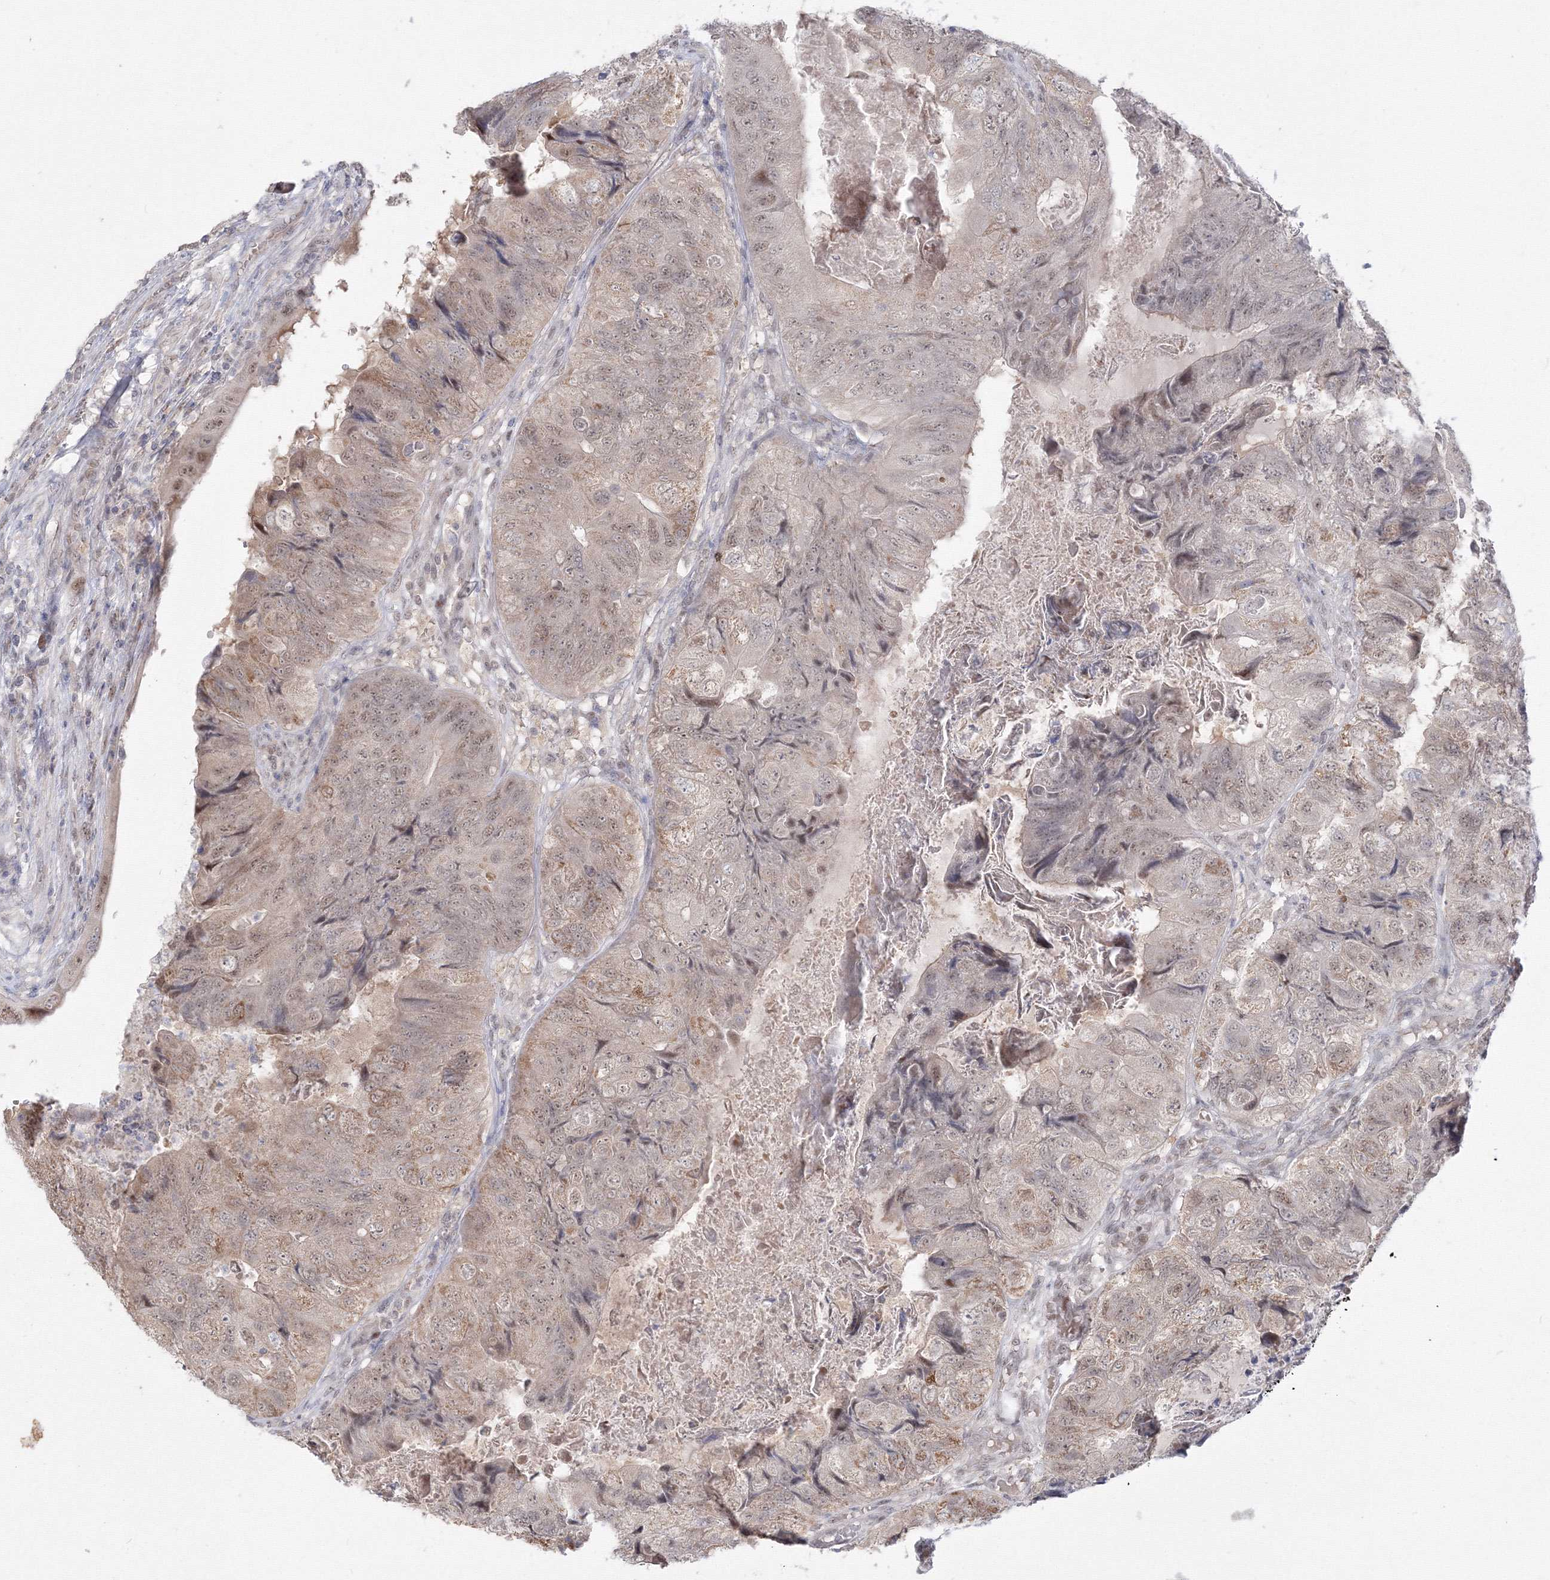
{"staining": {"intensity": "moderate", "quantity": "25%-75%", "location": "cytoplasmic/membranous,nuclear"}, "tissue": "colorectal cancer", "cell_type": "Tumor cells", "image_type": "cancer", "snomed": [{"axis": "morphology", "description": "Adenocarcinoma, NOS"}, {"axis": "topography", "description": "Rectum"}], "caption": "Colorectal adenocarcinoma stained for a protein (brown) displays moderate cytoplasmic/membranous and nuclear positive expression in about 25%-75% of tumor cells.", "gene": "COPS4", "patient": {"sex": "male", "age": 63}}